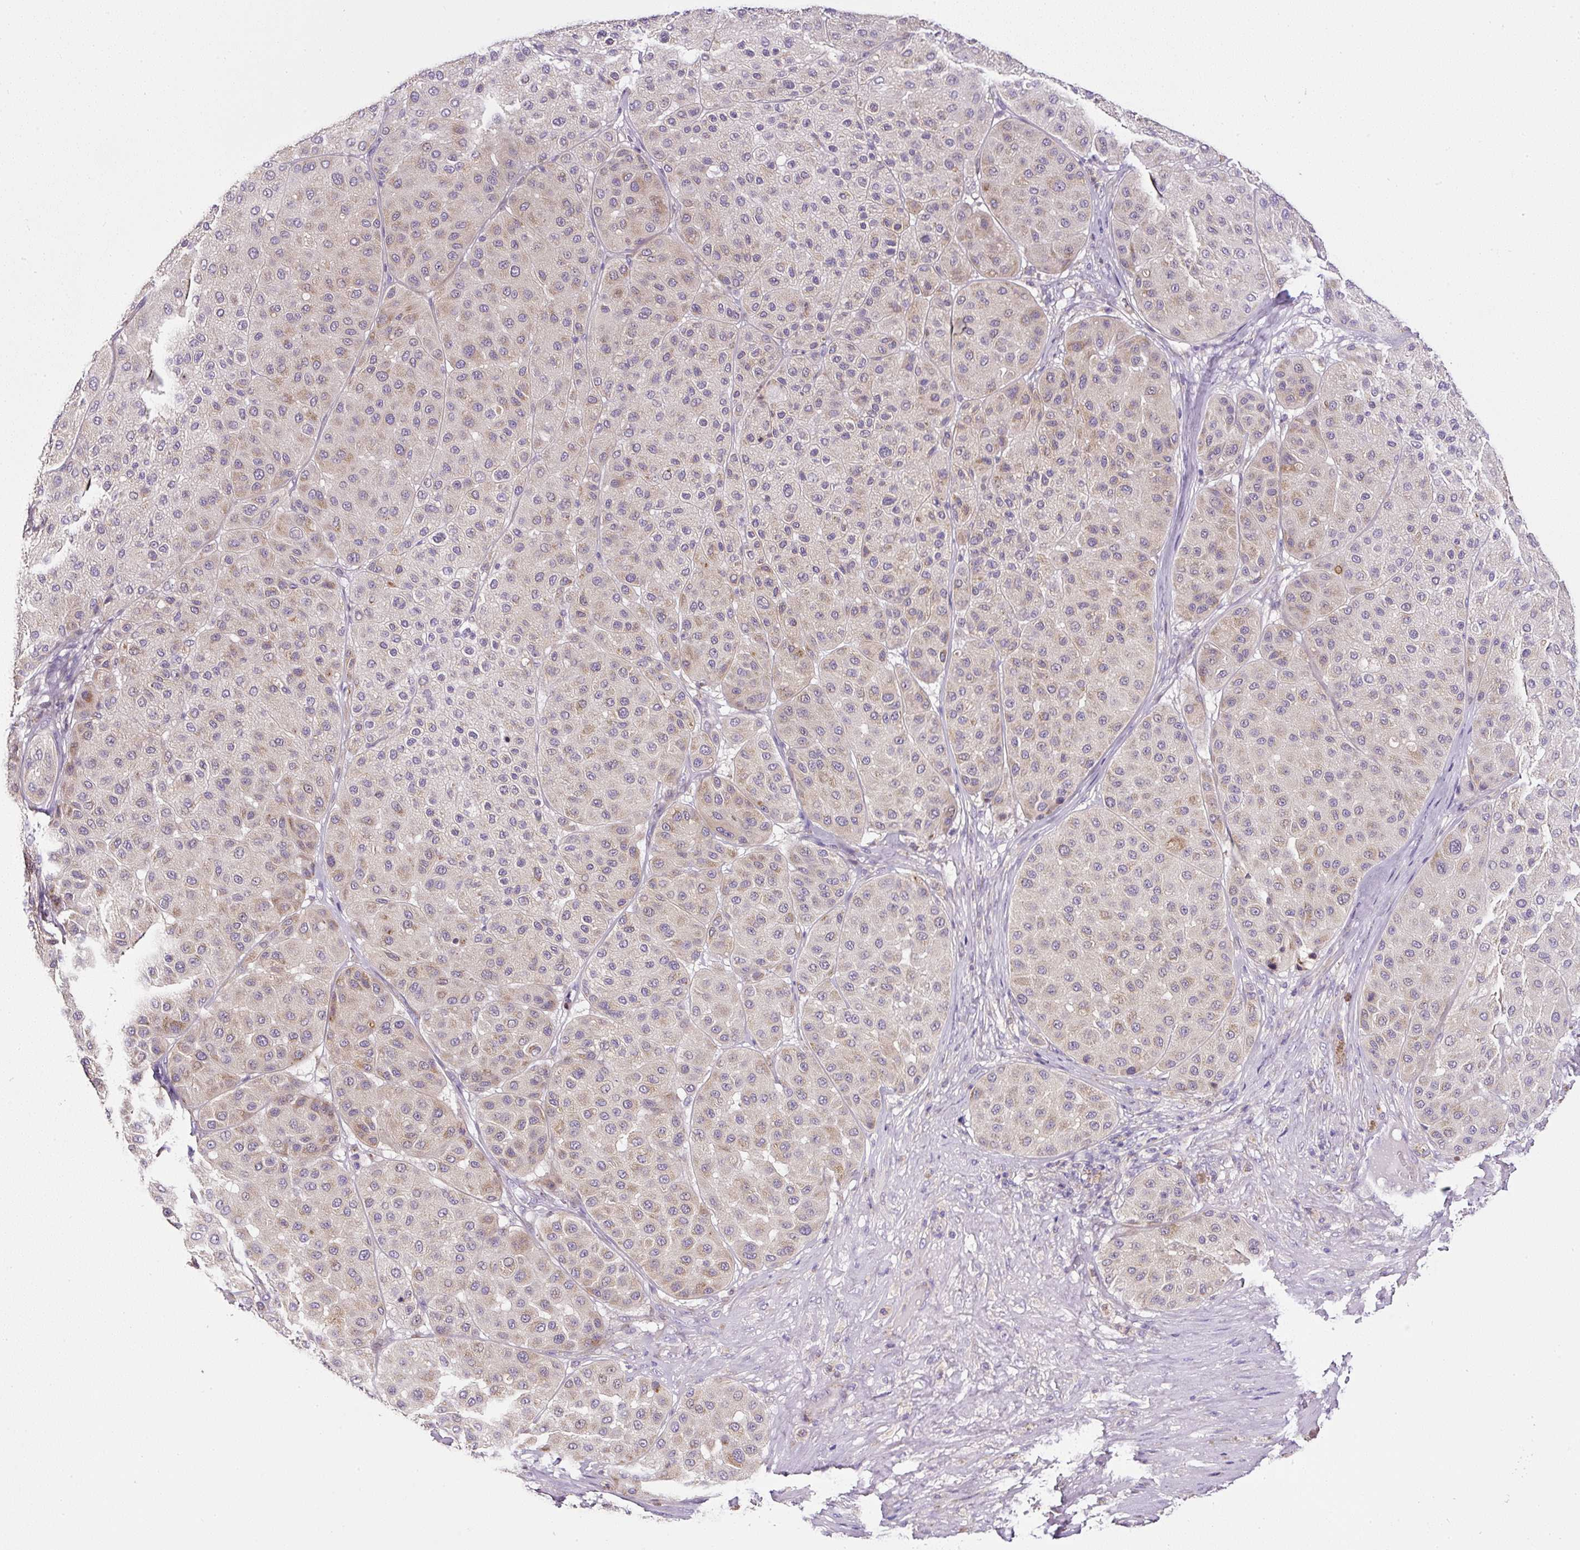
{"staining": {"intensity": "weak", "quantity": "25%-75%", "location": "cytoplasmic/membranous"}, "tissue": "melanoma", "cell_type": "Tumor cells", "image_type": "cancer", "snomed": [{"axis": "morphology", "description": "Malignant melanoma, Metastatic site"}, {"axis": "topography", "description": "Smooth muscle"}], "caption": "About 25%-75% of tumor cells in human melanoma demonstrate weak cytoplasmic/membranous protein staining as visualized by brown immunohistochemical staining.", "gene": "HPS4", "patient": {"sex": "male", "age": 41}}